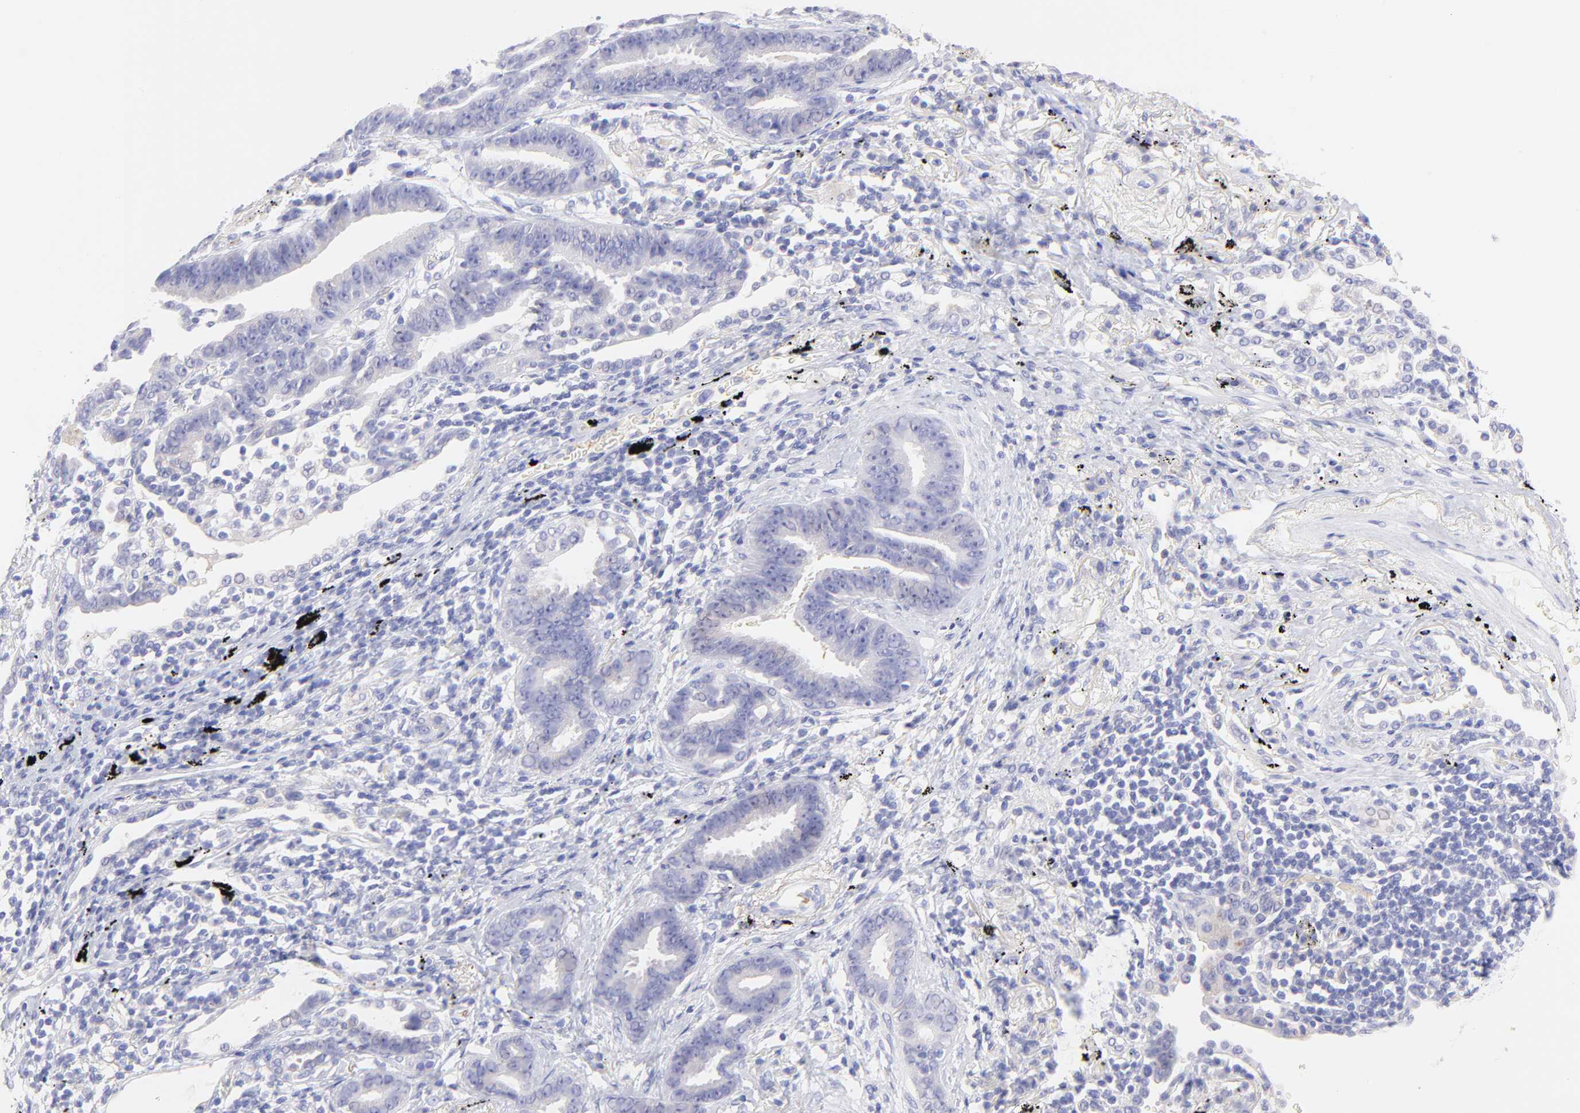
{"staining": {"intensity": "negative", "quantity": "none", "location": "none"}, "tissue": "lung cancer", "cell_type": "Tumor cells", "image_type": "cancer", "snomed": [{"axis": "morphology", "description": "Adenocarcinoma, NOS"}, {"axis": "topography", "description": "Lung"}], "caption": "Immunohistochemistry photomicrograph of neoplastic tissue: human lung cancer (adenocarcinoma) stained with DAB (3,3'-diaminobenzidine) shows no significant protein expression in tumor cells.", "gene": "FRMPD3", "patient": {"sex": "female", "age": 64}}